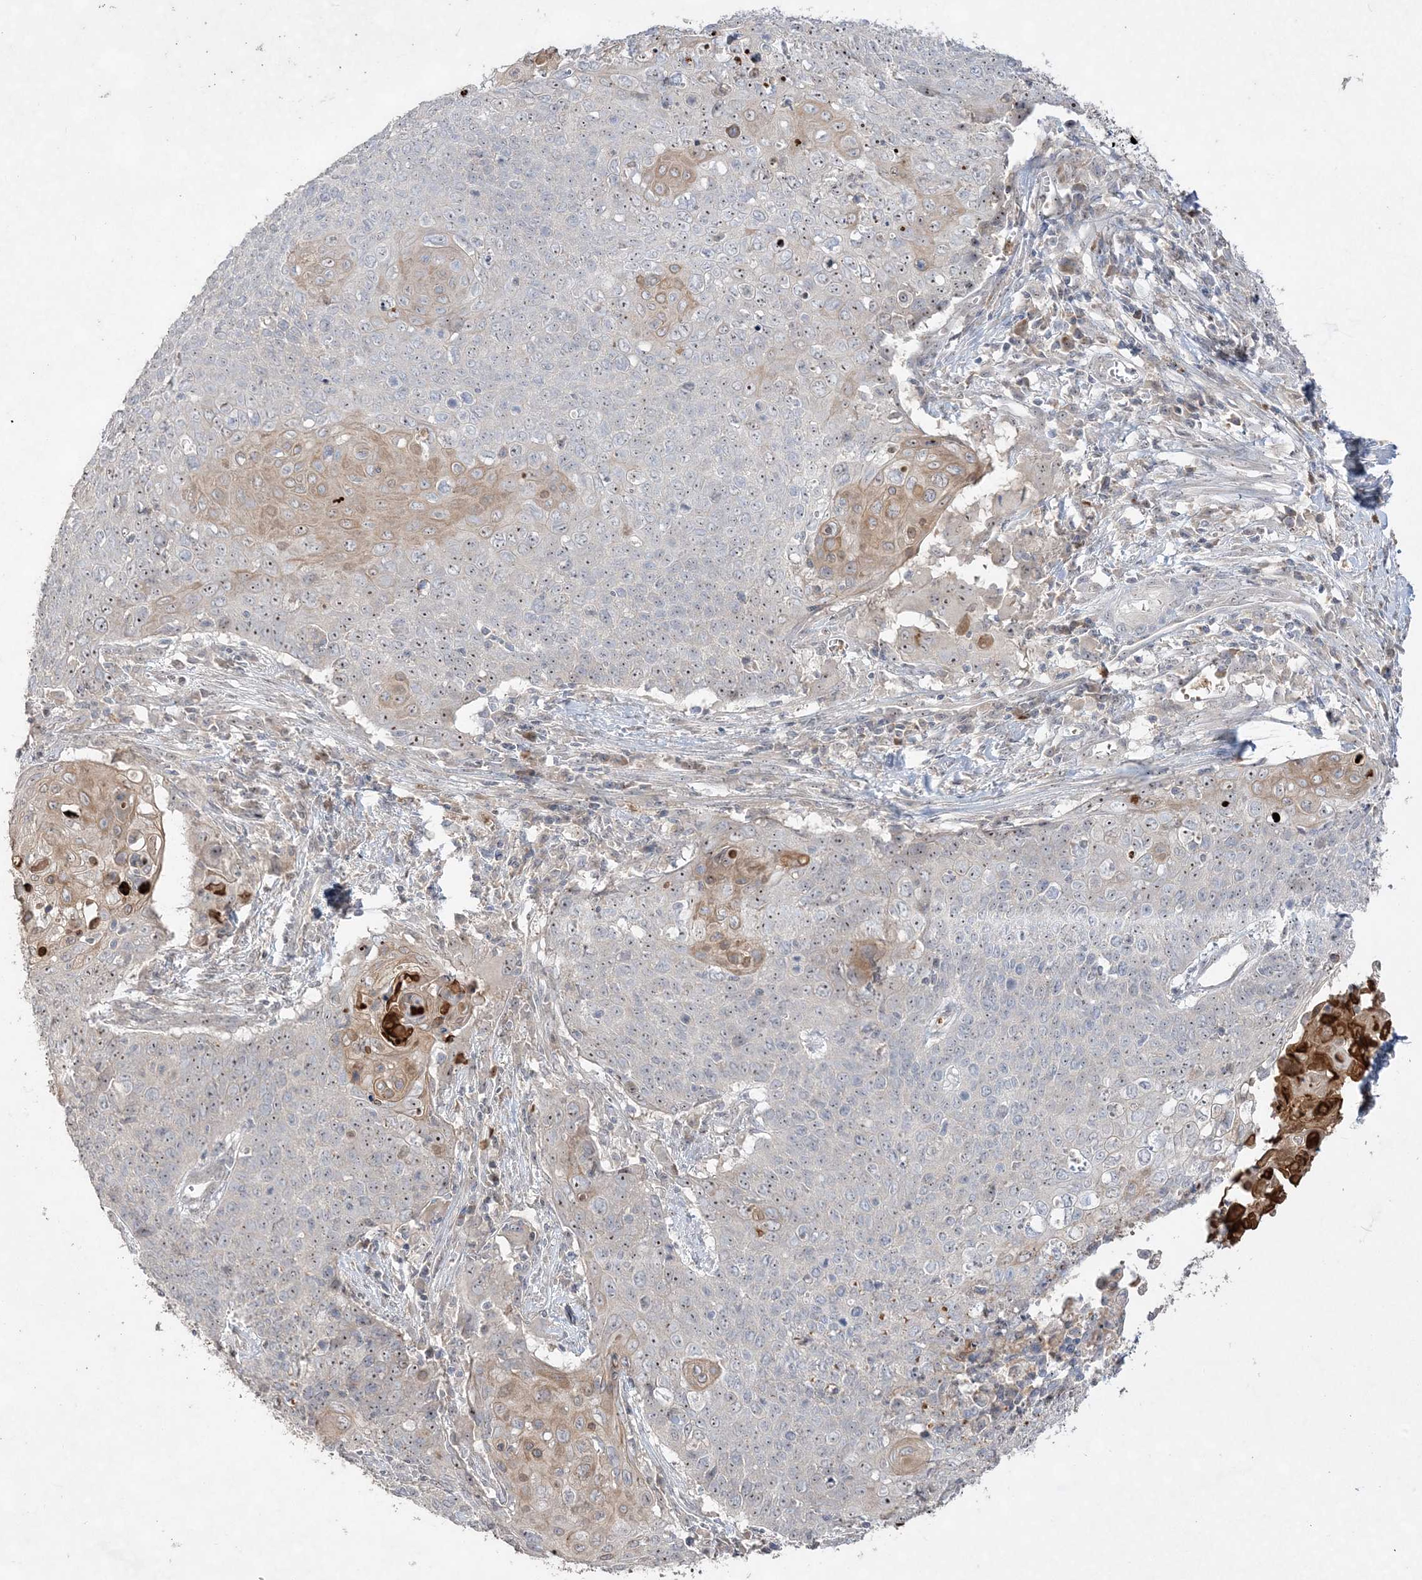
{"staining": {"intensity": "moderate", "quantity": "<25%", "location": "cytoplasmic/membranous,nuclear"}, "tissue": "cervical cancer", "cell_type": "Tumor cells", "image_type": "cancer", "snomed": [{"axis": "morphology", "description": "Squamous cell carcinoma, NOS"}, {"axis": "topography", "description": "Cervix"}], "caption": "This micrograph exhibits IHC staining of human cervical cancer, with low moderate cytoplasmic/membranous and nuclear expression in approximately <25% of tumor cells.", "gene": "NOP16", "patient": {"sex": "female", "age": 39}}